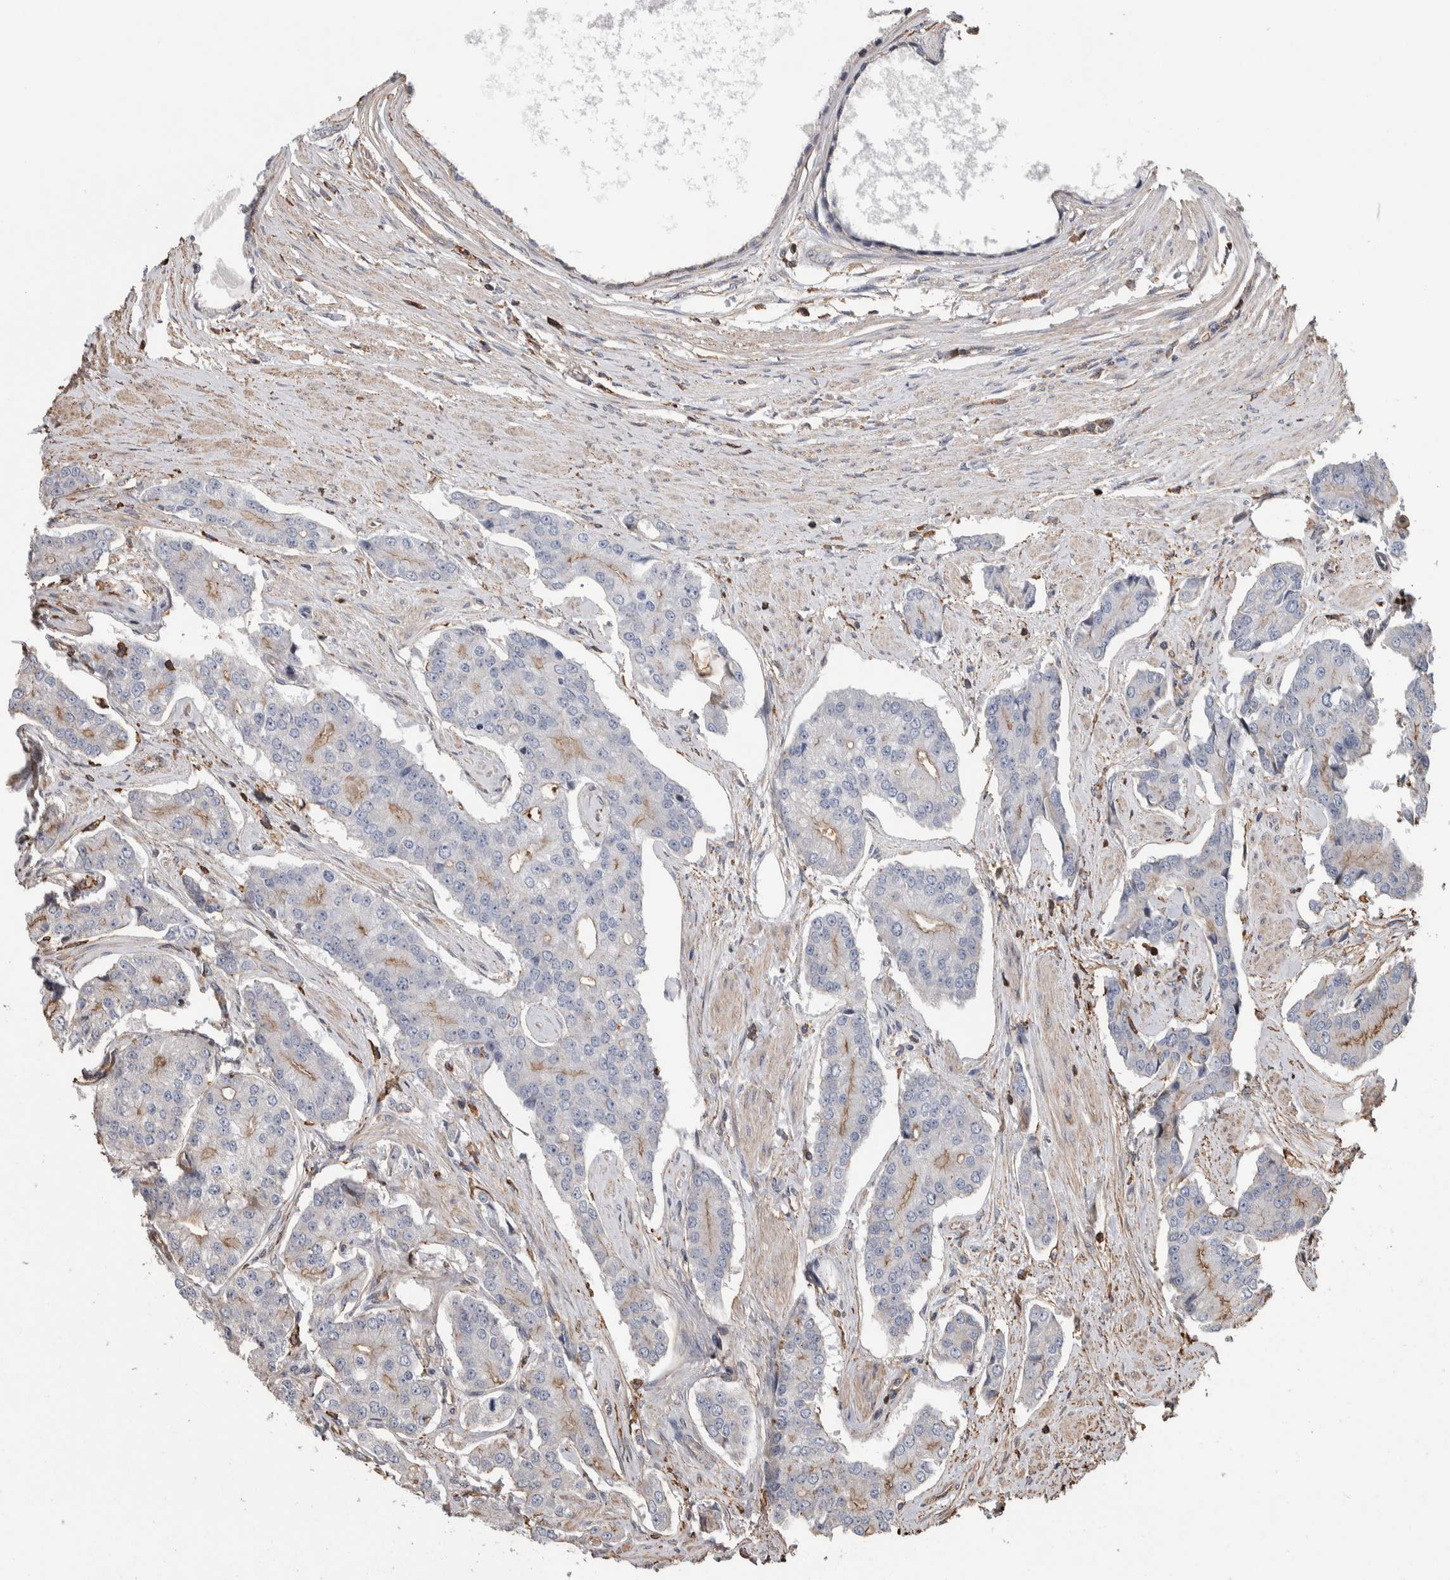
{"staining": {"intensity": "moderate", "quantity": "<25%", "location": "cytoplasmic/membranous"}, "tissue": "prostate cancer", "cell_type": "Tumor cells", "image_type": "cancer", "snomed": [{"axis": "morphology", "description": "Adenocarcinoma, High grade"}, {"axis": "topography", "description": "Prostate"}], "caption": "Approximately <25% of tumor cells in prostate cancer (high-grade adenocarcinoma) show moderate cytoplasmic/membranous protein positivity as visualized by brown immunohistochemical staining.", "gene": "ENPP2", "patient": {"sex": "male", "age": 71}}